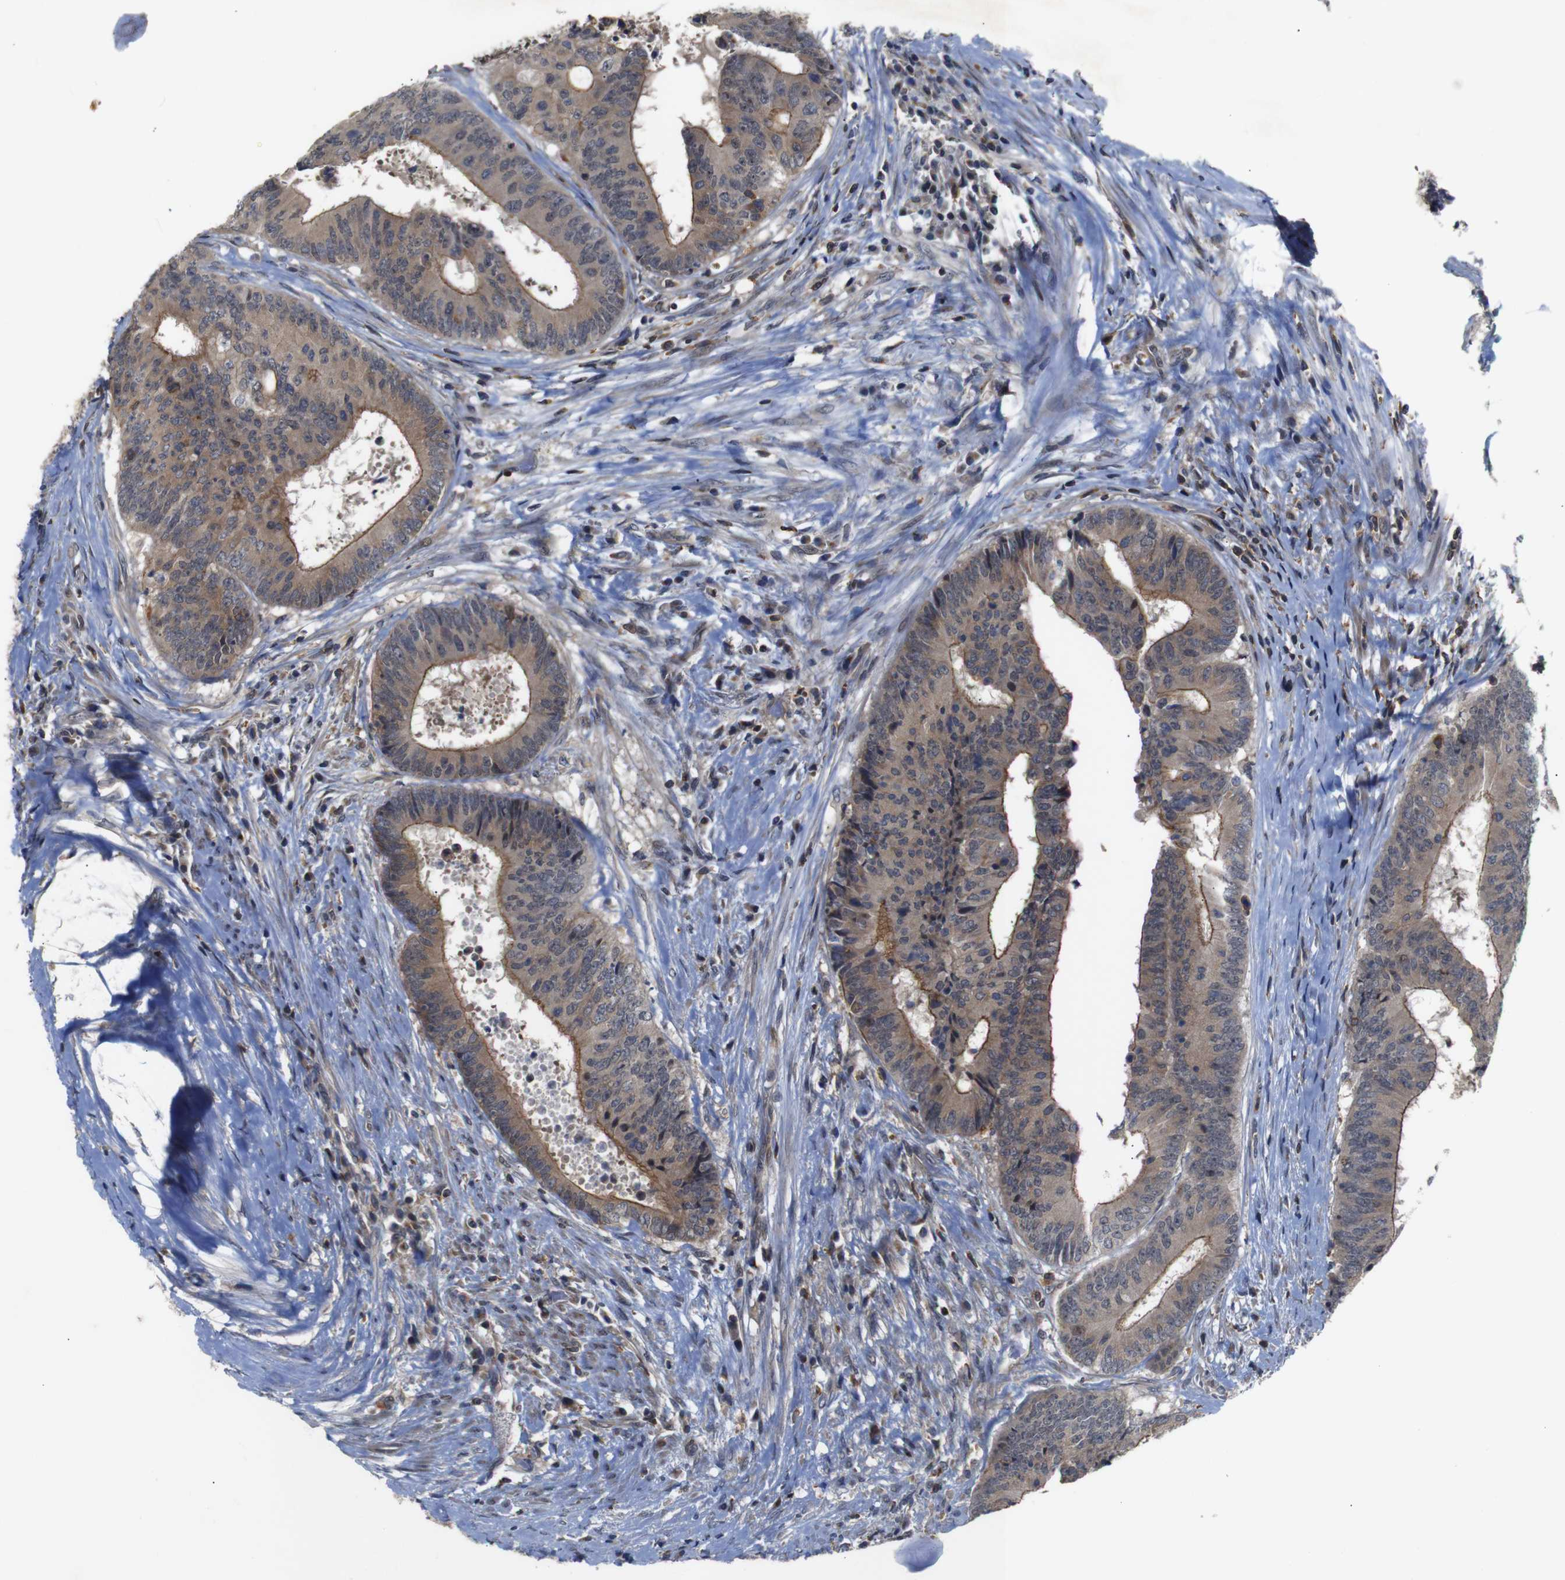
{"staining": {"intensity": "moderate", "quantity": ">75%", "location": "cytoplasmic/membranous"}, "tissue": "colorectal cancer", "cell_type": "Tumor cells", "image_type": "cancer", "snomed": [{"axis": "morphology", "description": "Adenocarcinoma, NOS"}, {"axis": "topography", "description": "Rectum"}], "caption": "Adenocarcinoma (colorectal) stained with a protein marker exhibits moderate staining in tumor cells.", "gene": "BRWD3", "patient": {"sex": "male", "age": 72}}